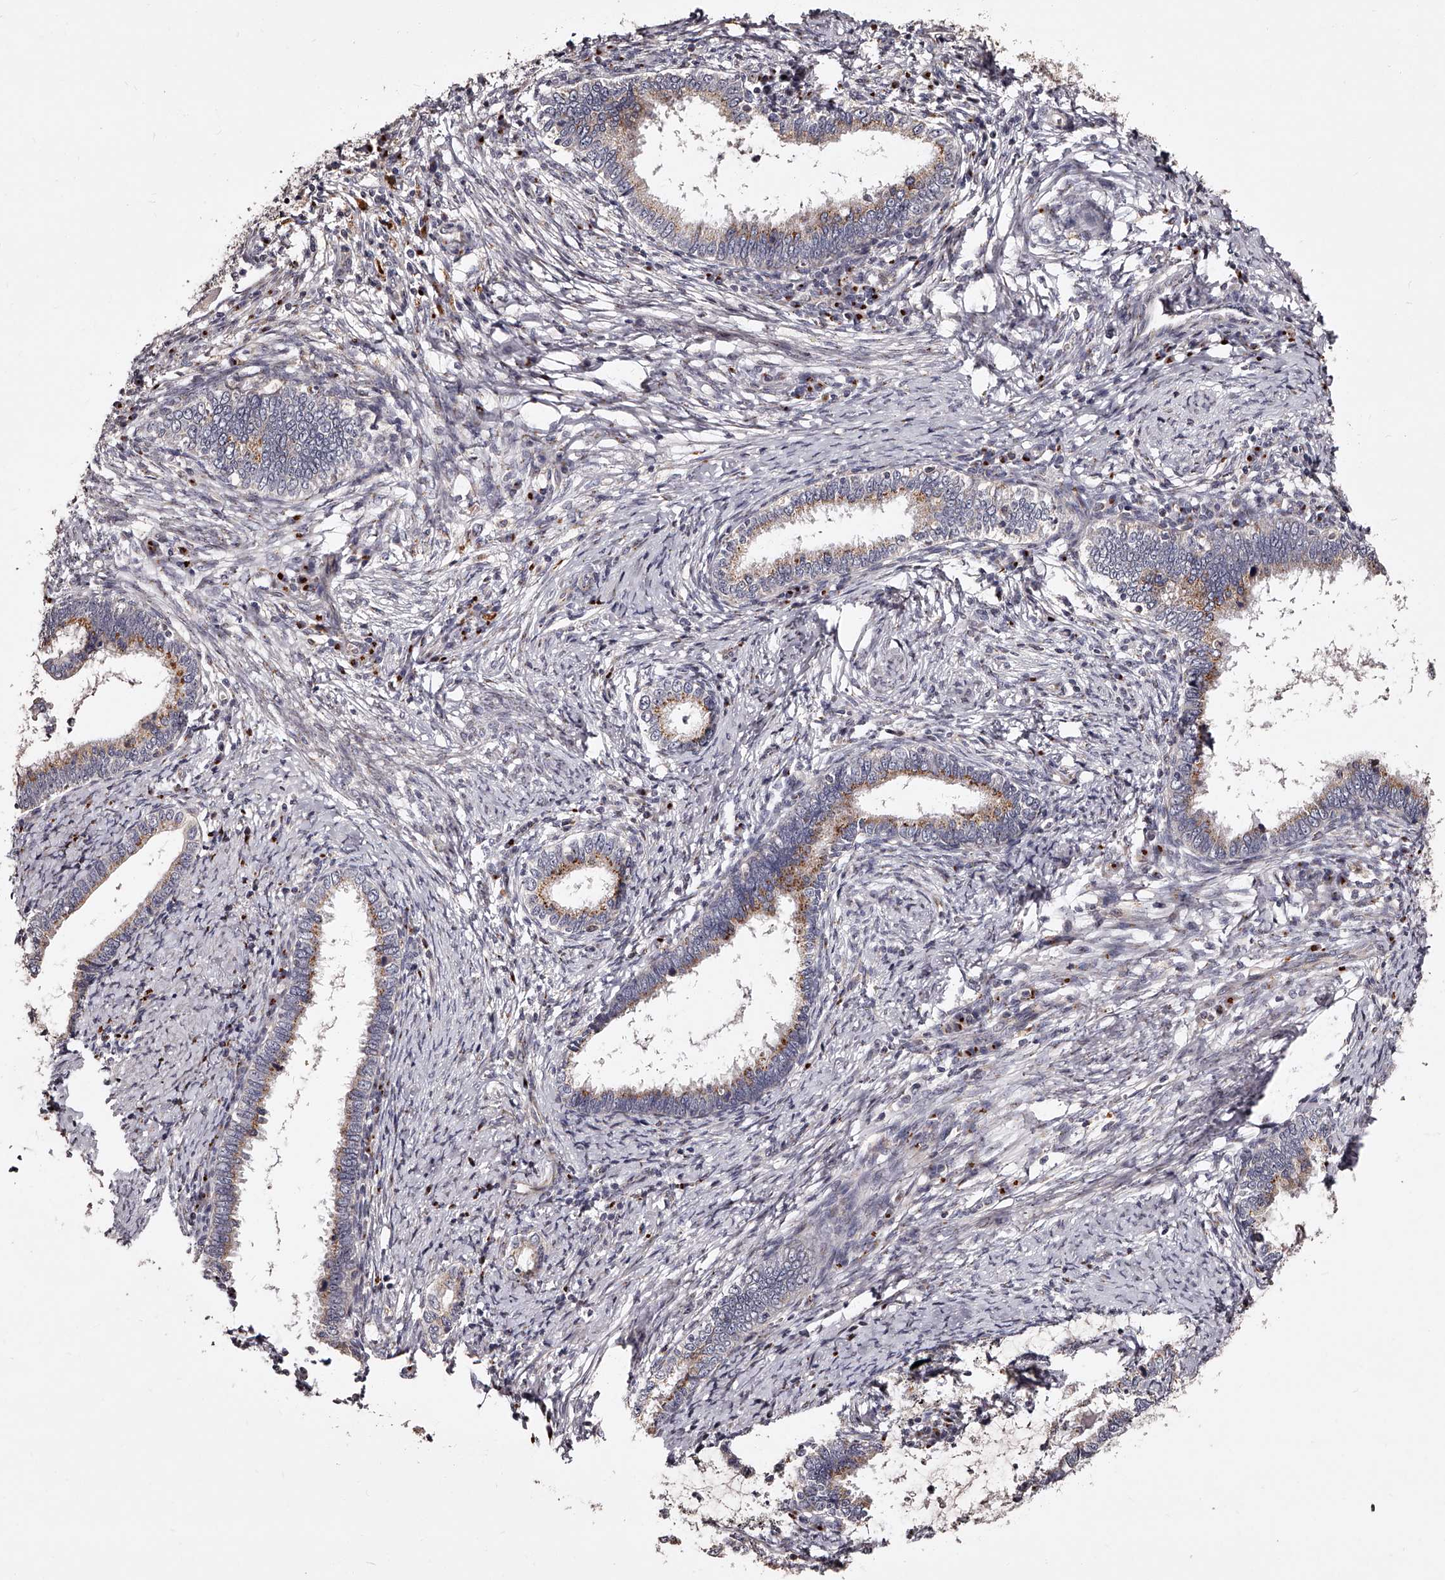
{"staining": {"intensity": "weak", "quantity": "<25%", "location": "cytoplasmic/membranous"}, "tissue": "cervical cancer", "cell_type": "Tumor cells", "image_type": "cancer", "snomed": [{"axis": "morphology", "description": "Adenocarcinoma, NOS"}, {"axis": "topography", "description": "Cervix"}], "caption": "Adenocarcinoma (cervical) was stained to show a protein in brown. There is no significant staining in tumor cells.", "gene": "RSC1A1", "patient": {"sex": "female", "age": 36}}